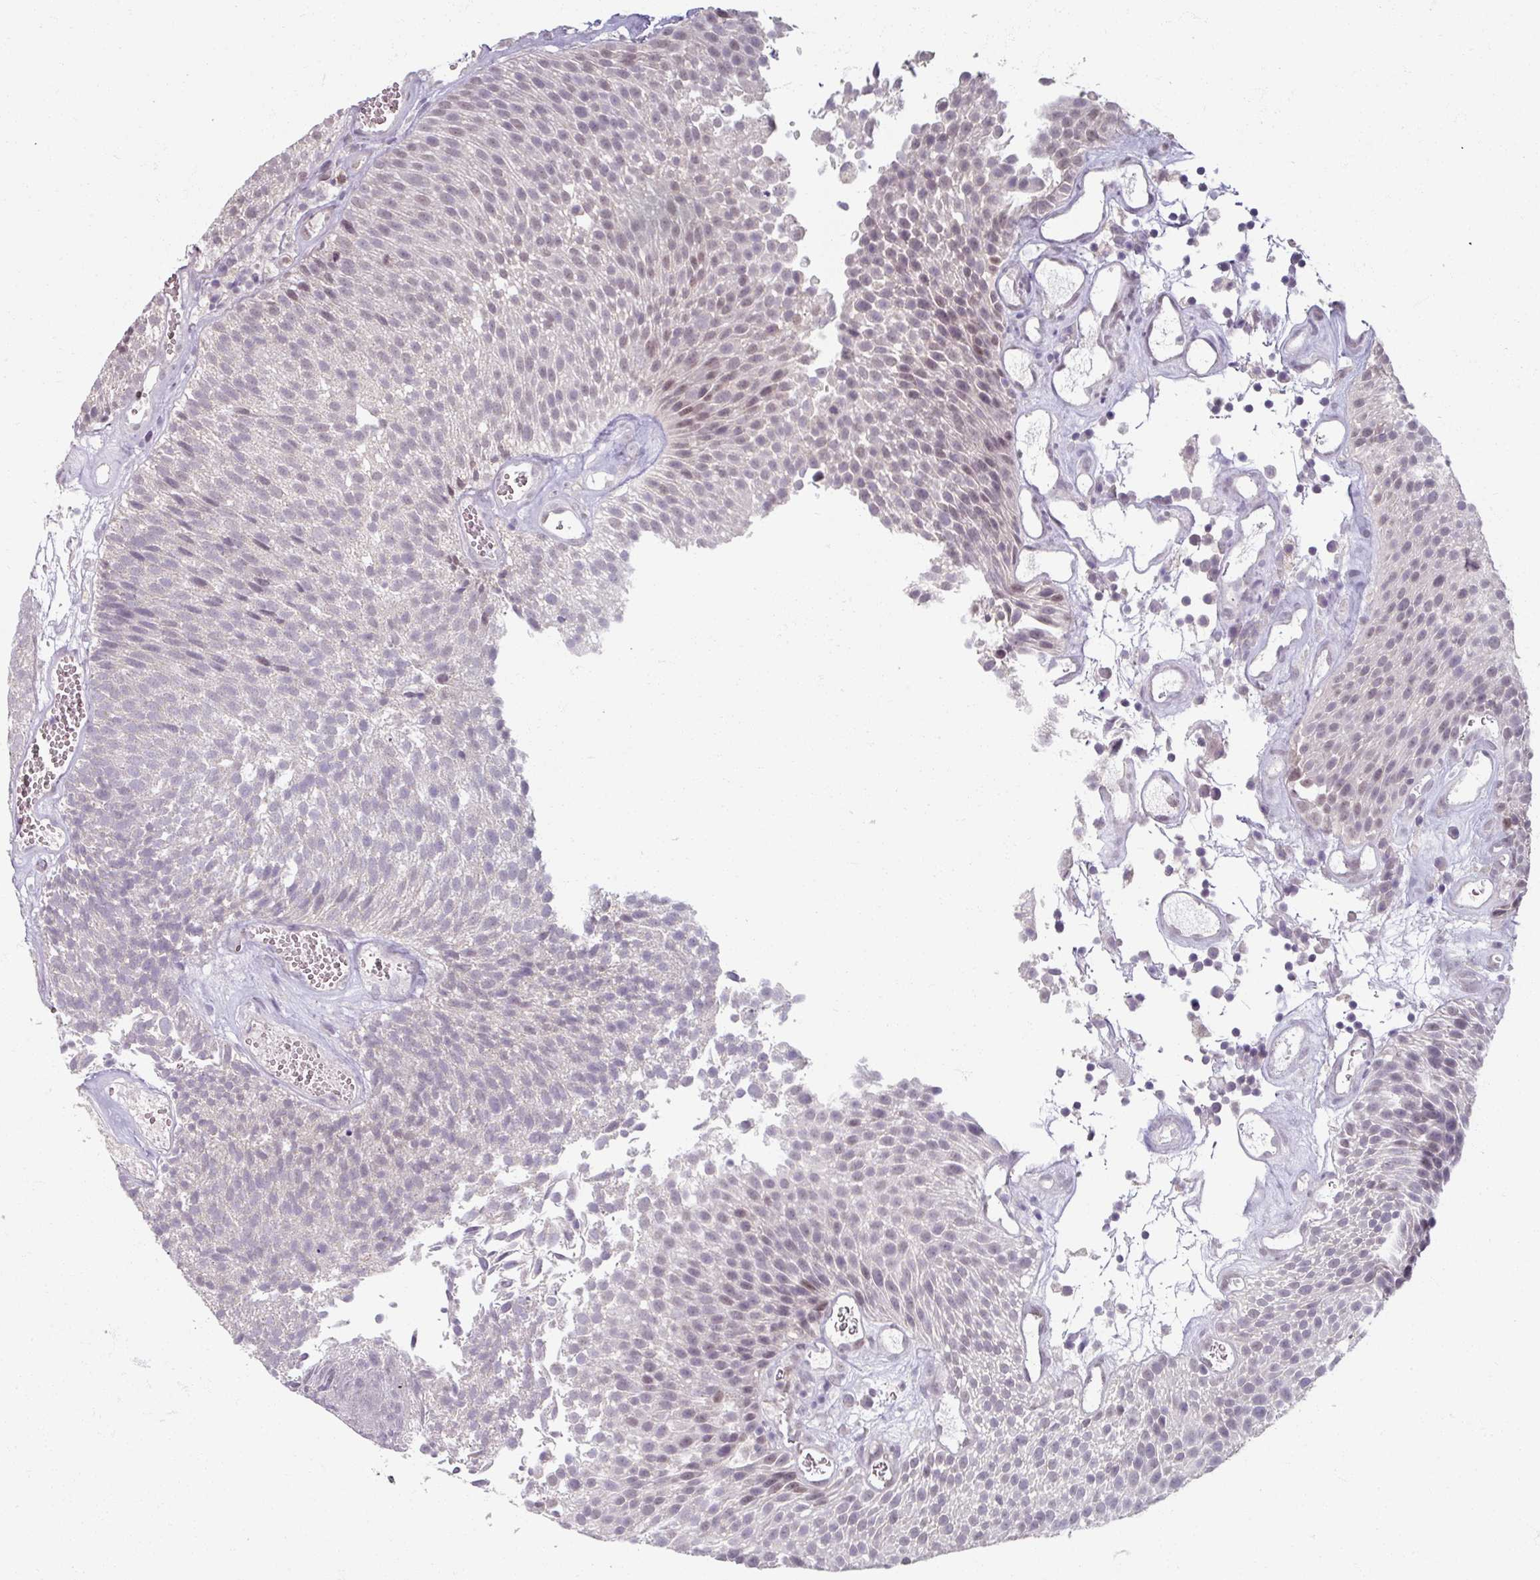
{"staining": {"intensity": "weak", "quantity": "25%-75%", "location": "nuclear"}, "tissue": "urothelial cancer", "cell_type": "Tumor cells", "image_type": "cancer", "snomed": [{"axis": "morphology", "description": "Urothelial carcinoma, Low grade"}, {"axis": "topography", "description": "Urinary bladder"}], "caption": "Immunohistochemistry photomicrograph of neoplastic tissue: human urothelial carcinoma (low-grade) stained using IHC reveals low levels of weak protein expression localized specifically in the nuclear of tumor cells, appearing as a nuclear brown color.", "gene": "SOX11", "patient": {"sex": "female", "age": 79}}